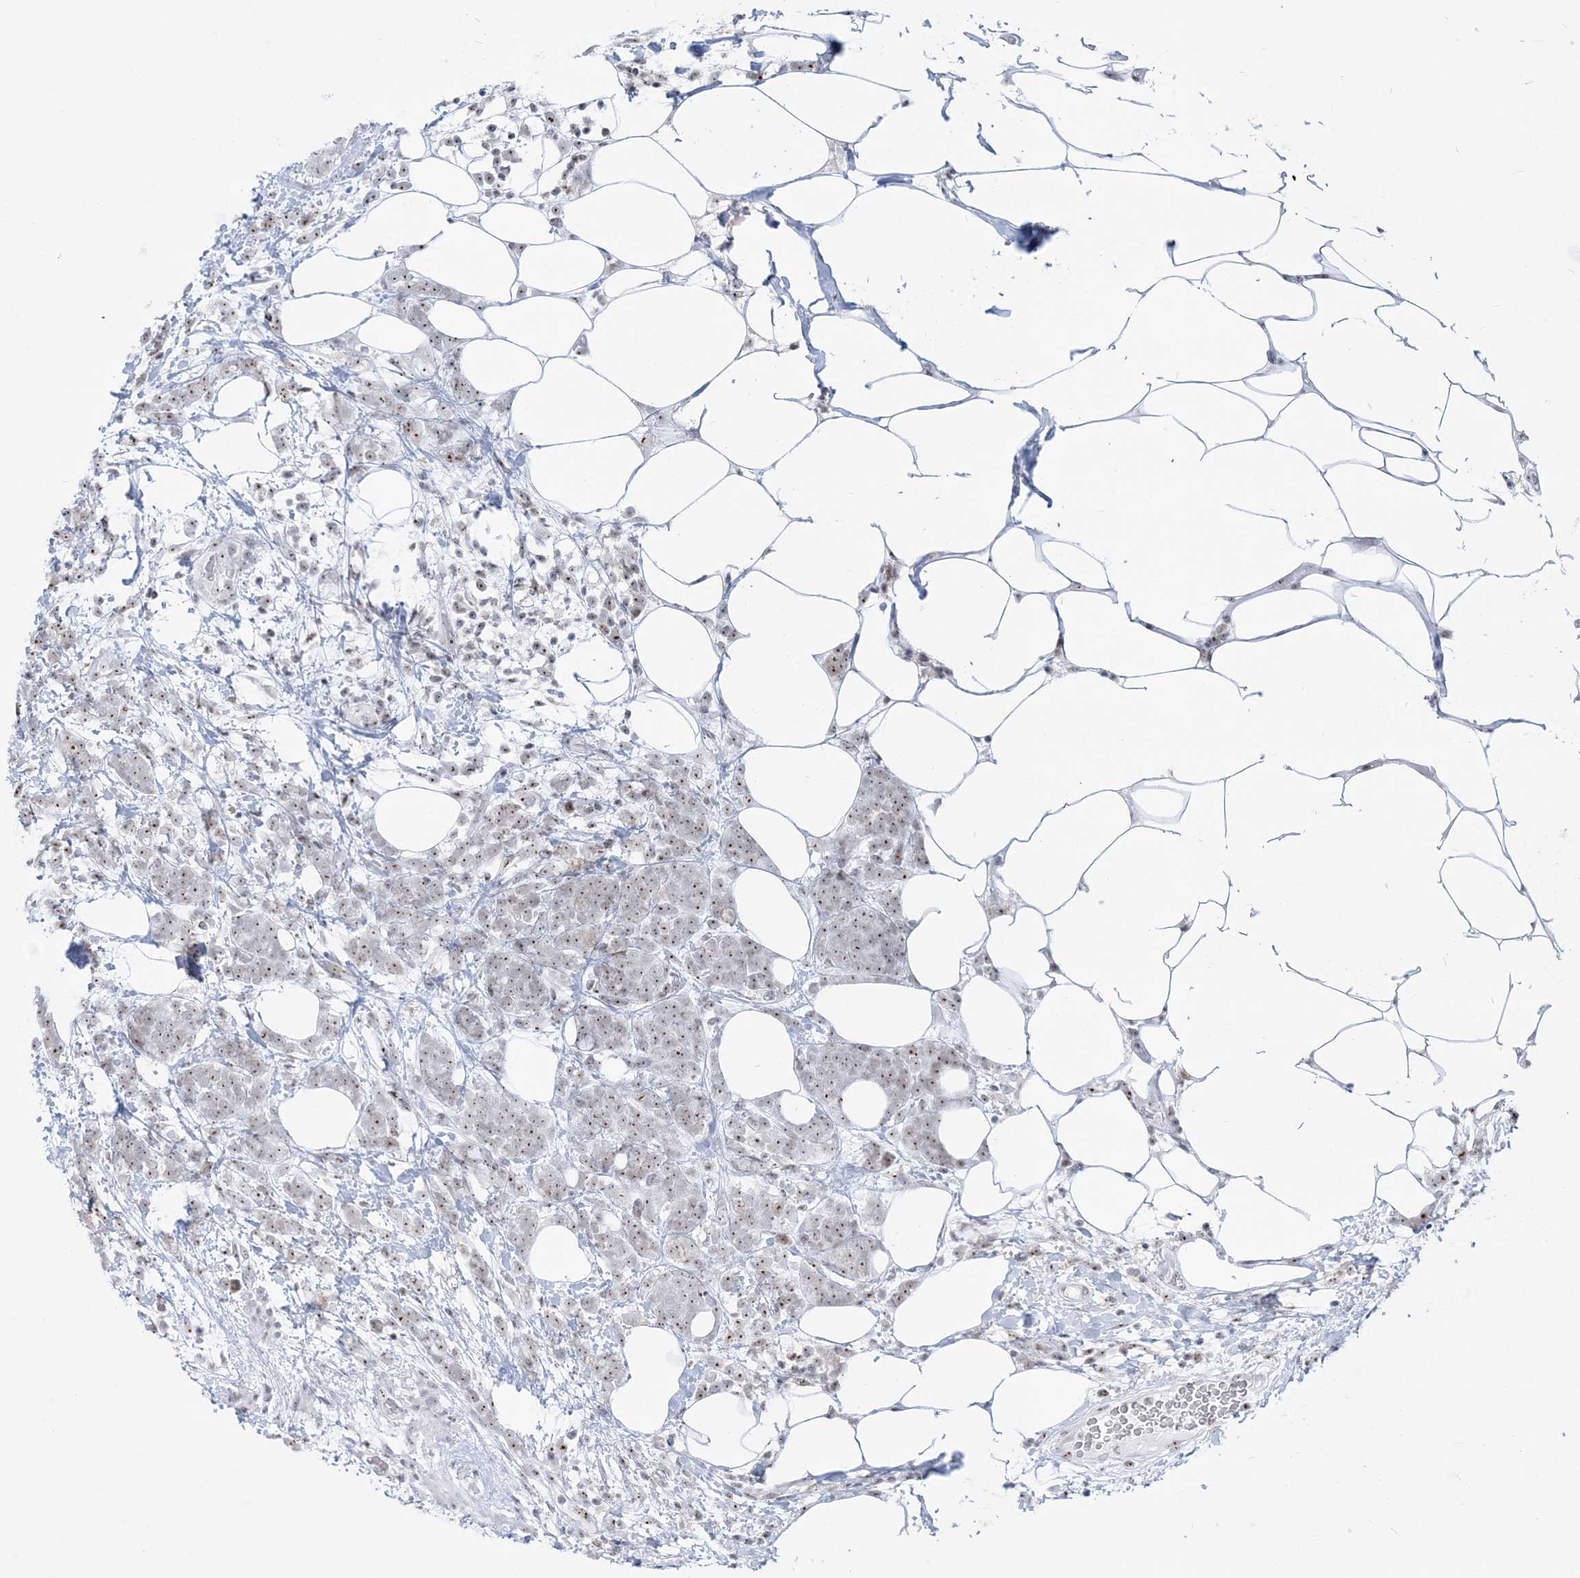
{"staining": {"intensity": "moderate", "quantity": ">75%", "location": "nuclear"}, "tissue": "breast cancer", "cell_type": "Tumor cells", "image_type": "cancer", "snomed": [{"axis": "morphology", "description": "Lobular carcinoma"}, {"axis": "topography", "description": "Breast"}], "caption": "The histopathology image demonstrates staining of lobular carcinoma (breast), revealing moderate nuclear protein expression (brown color) within tumor cells. (DAB = brown stain, brightfield microscopy at high magnification).", "gene": "DDX21", "patient": {"sex": "female", "age": 58}}